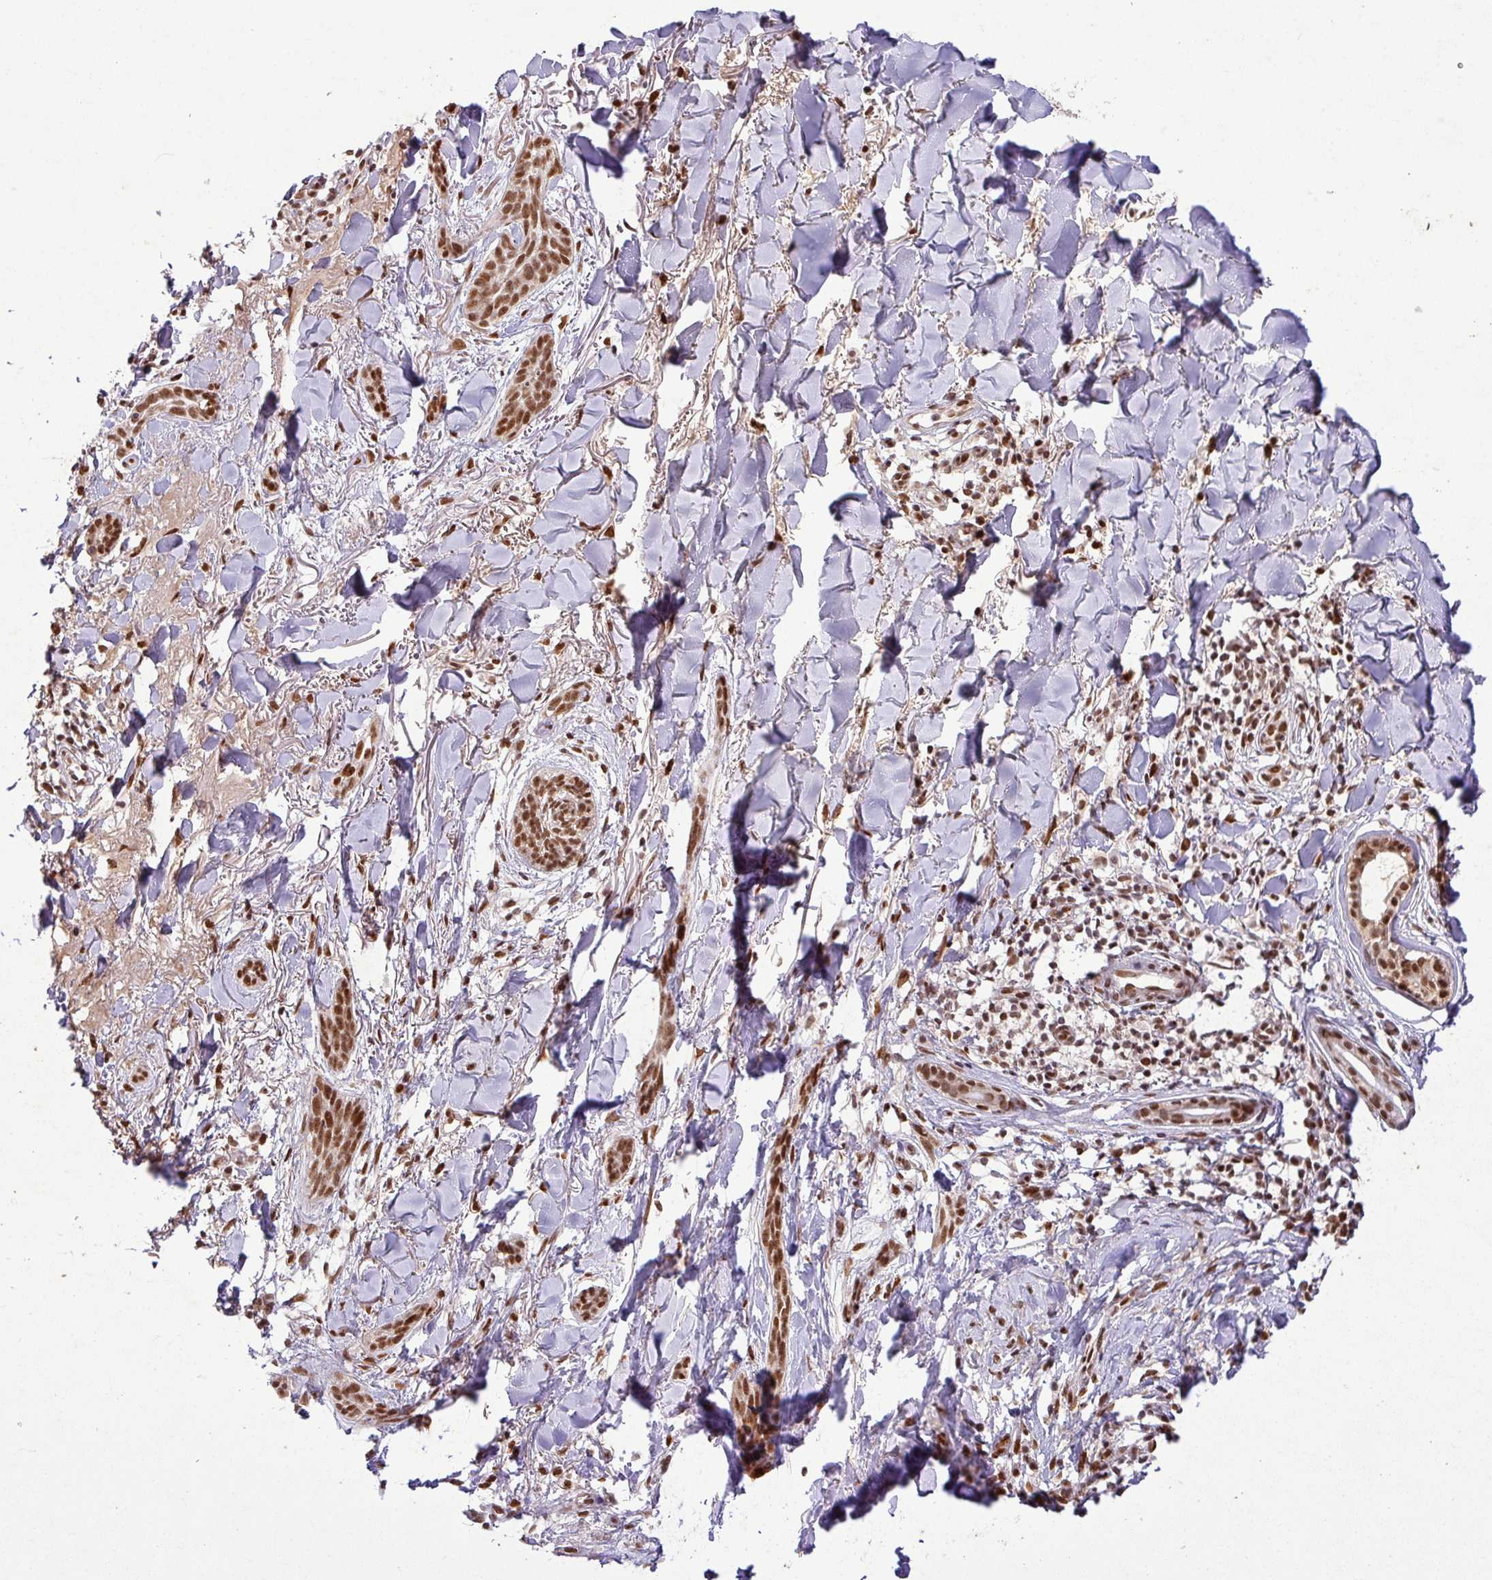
{"staining": {"intensity": "strong", "quantity": ">75%", "location": "nuclear"}, "tissue": "skin cancer", "cell_type": "Tumor cells", "image_type": "cancer", "snomed": [{"axis": "morphology", "description": "Basal cell carcinoma"}, {"axis": "topography", "description": "Skin"}], "caption": "Tumor cells demonstrate high levels of strong nuclear staining in approximately >75% of cells in human skin cancer (basal cell carcinoma).", "gene": "SRSF2", "patient": {"sex": "male", "age": 52}}